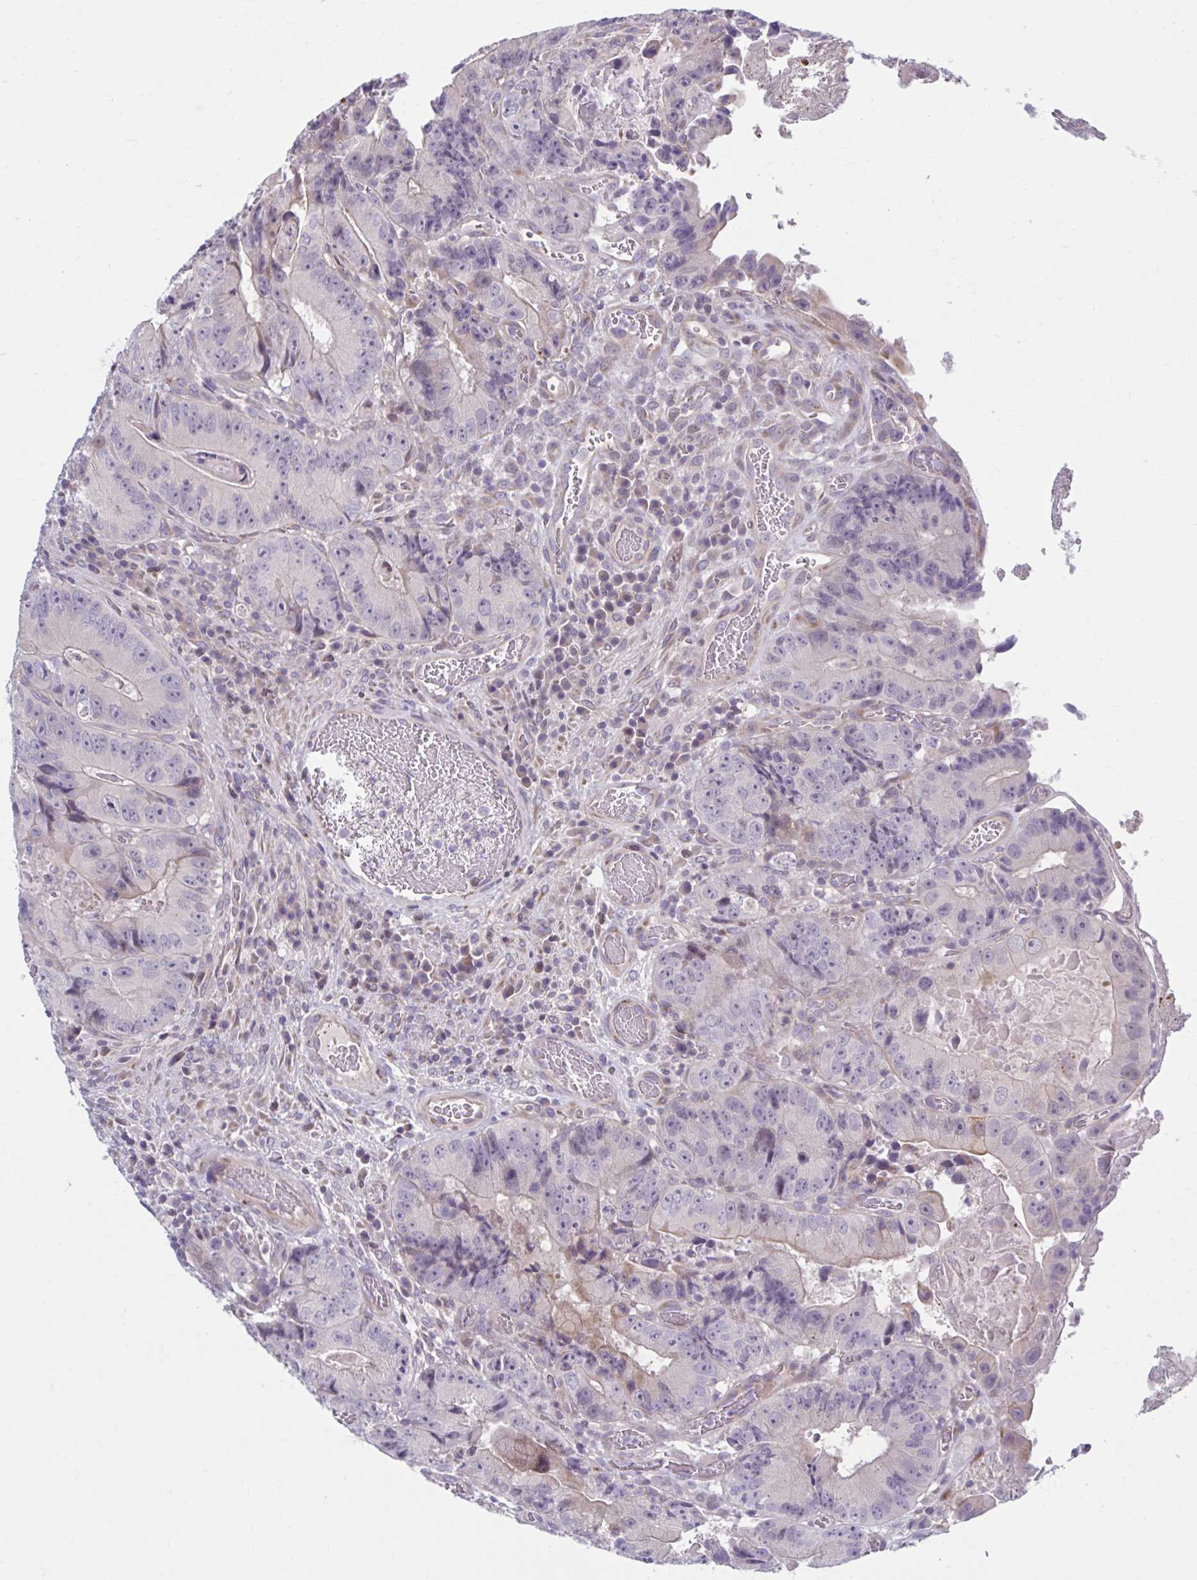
{"staining": {"intensity": "weak", "quantity": "<25%", "location": "cytoplasmic/membranous"}, "tissue": "colorectal cancer", "cell_type": "Tumor cells", "image_type": "cancer", "snomed": [{"axis": "morphology", "description": "Adenocarcinoma, NOS"}, {"axis": "topography", "description": "Colon"}], "caption": "The image demonstrates no staining of tumor cells in colorectal adenocarcinoma.", "gene": "CHST3", "patient": {"sex": "female", "age": 86}}